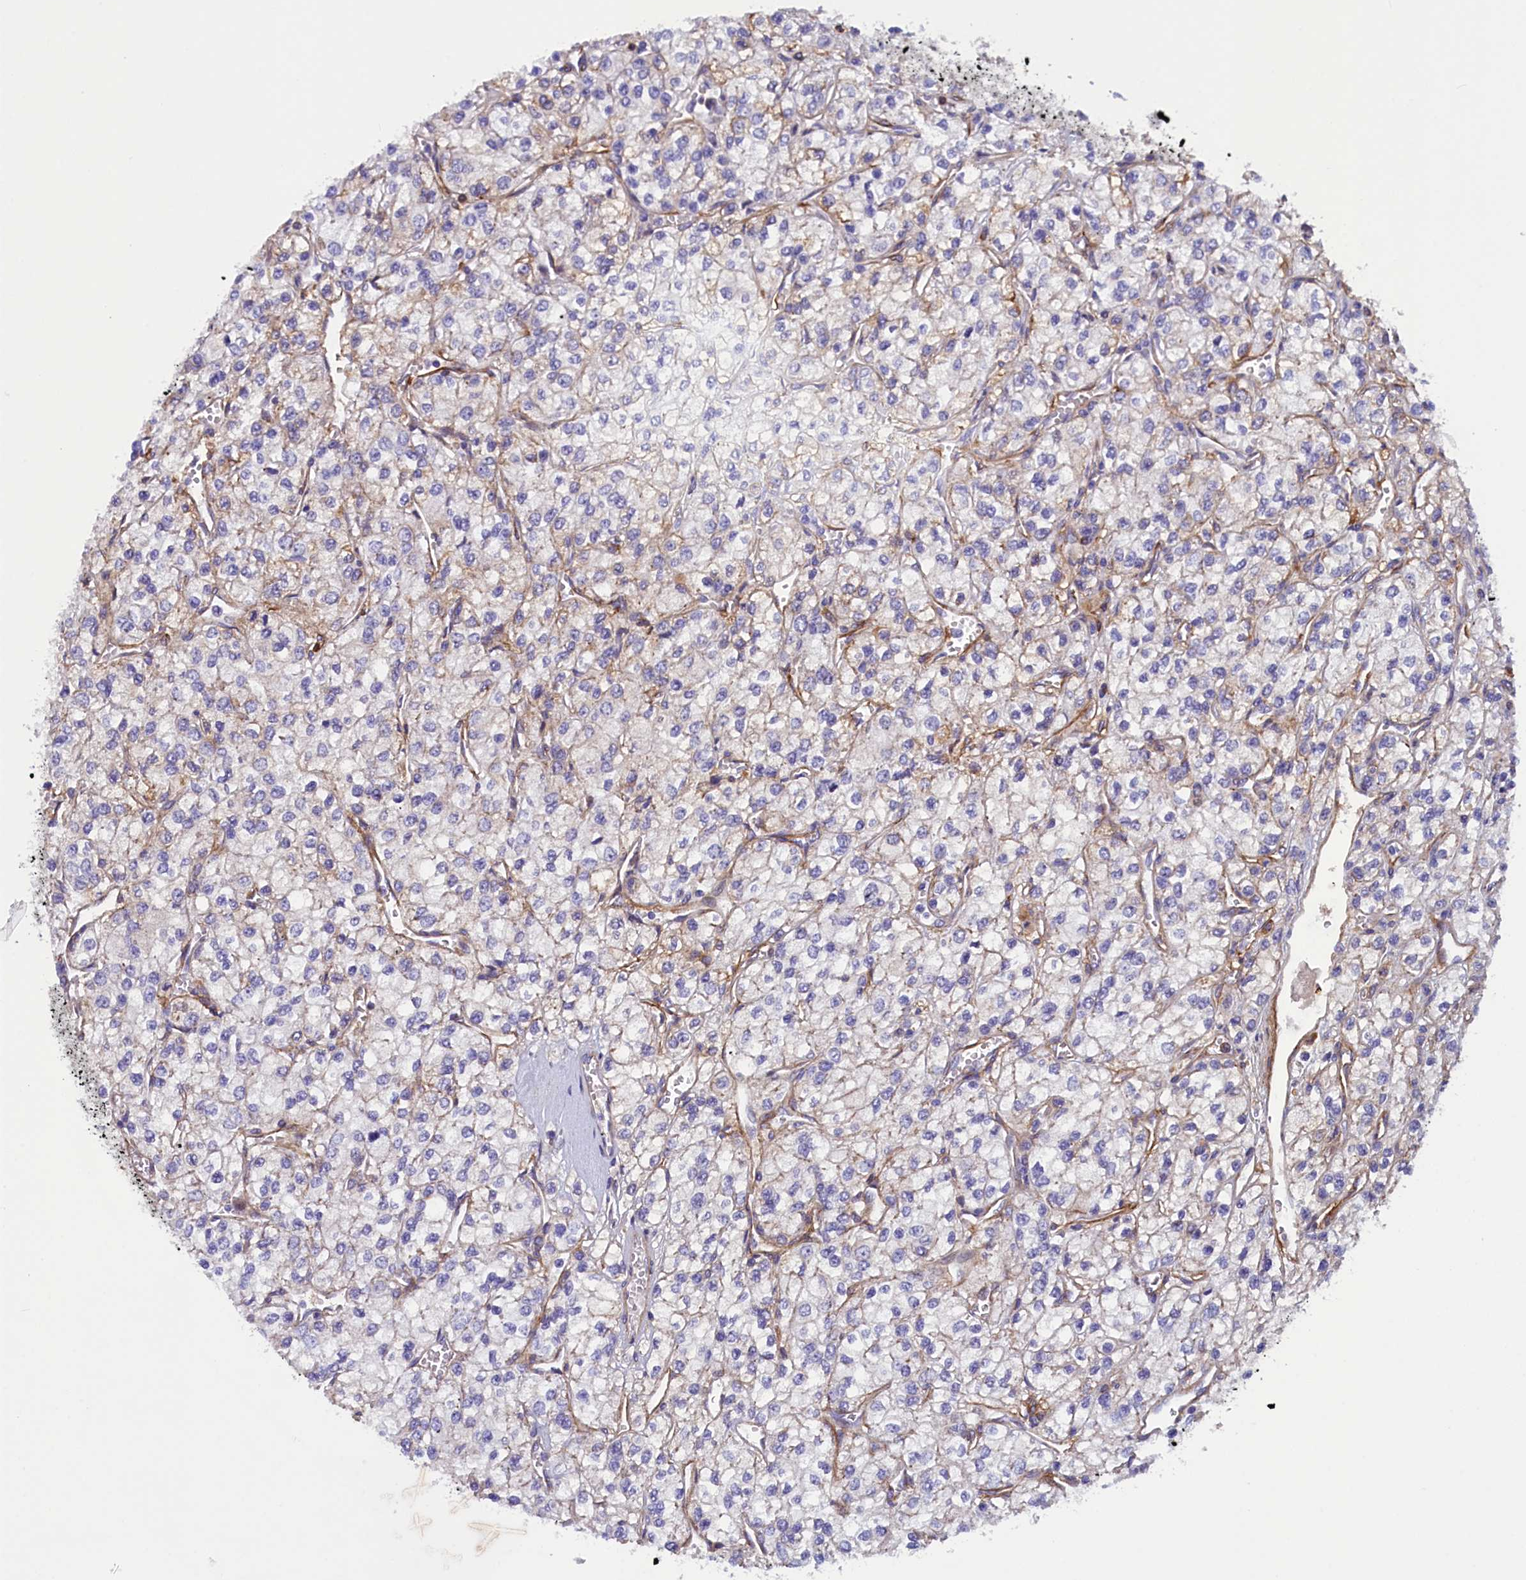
{"staining": {"intensity": "negative", "quantity": "none", "location": "none"}, "tissue": "renal cancer", "cell_type": "Tumor cells", "image_type": "cancer", "snomed": [{"axis": "morphology", "description": "Adenocarcinoma, NOS"}, {"axis": "topography", "description": "Kidney"}], "caption": "Renal cancer was stained to show a protein in brown. There is no significant positivity in tumor cells.", "gene": "LOXL1", "patient": {"sex": "male", "age": 80}}